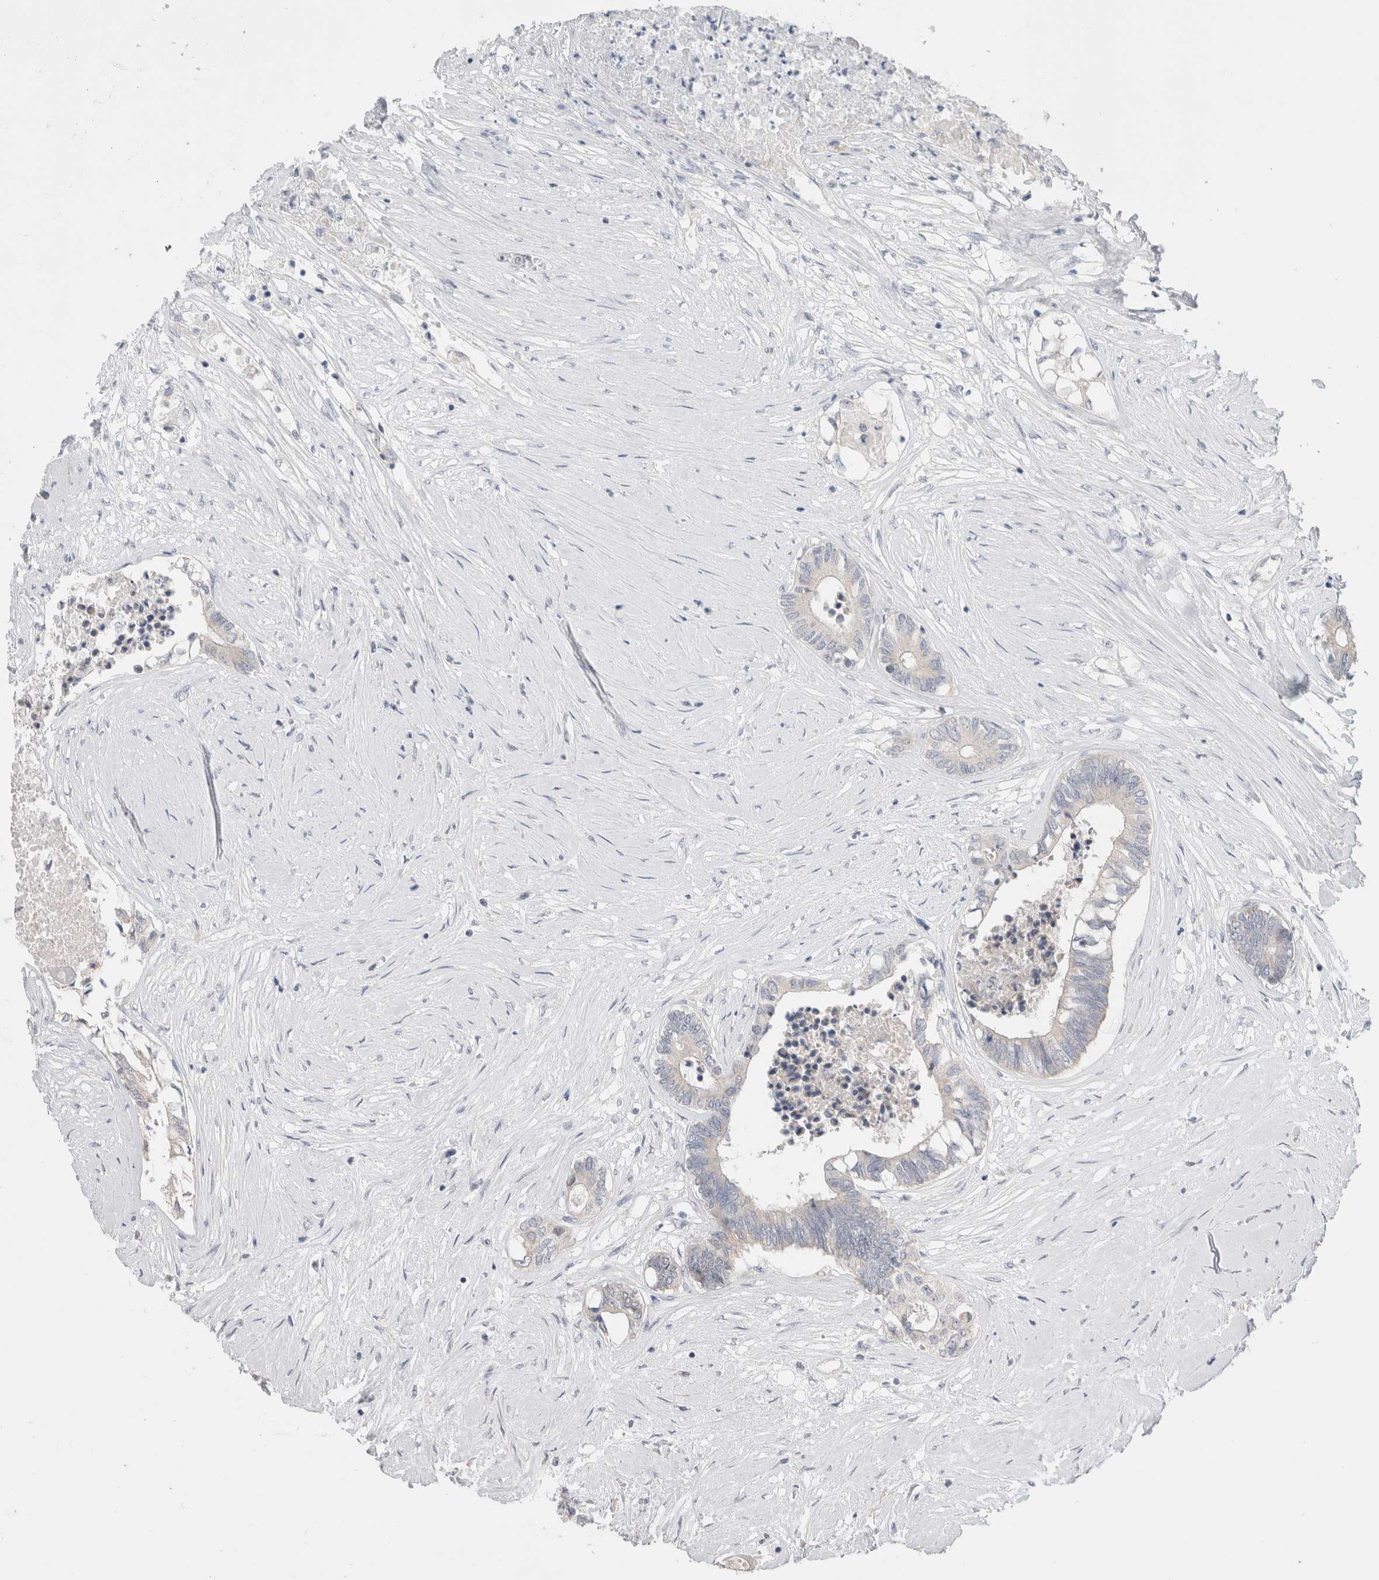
{"staining": {"intensity": "negative", "quantity": "none", "location": "none"}, "tissue": "colorectal cancer", "cell_type": "Tumor cells", "image_type": "cancer", "snomed": [{"axis": "morphology", "description": "Adenocarcinoma, NOS"}, {"axis": "topography", "description": "Rectum"}], "caption": "IHC photomicrograph of colorectal cancer (adenocarcinoma) stained for a protein (brown), which displays no positivity in tumor cells.", "gene": "DMD", "patient": {"sex": "male", "age": 63}}